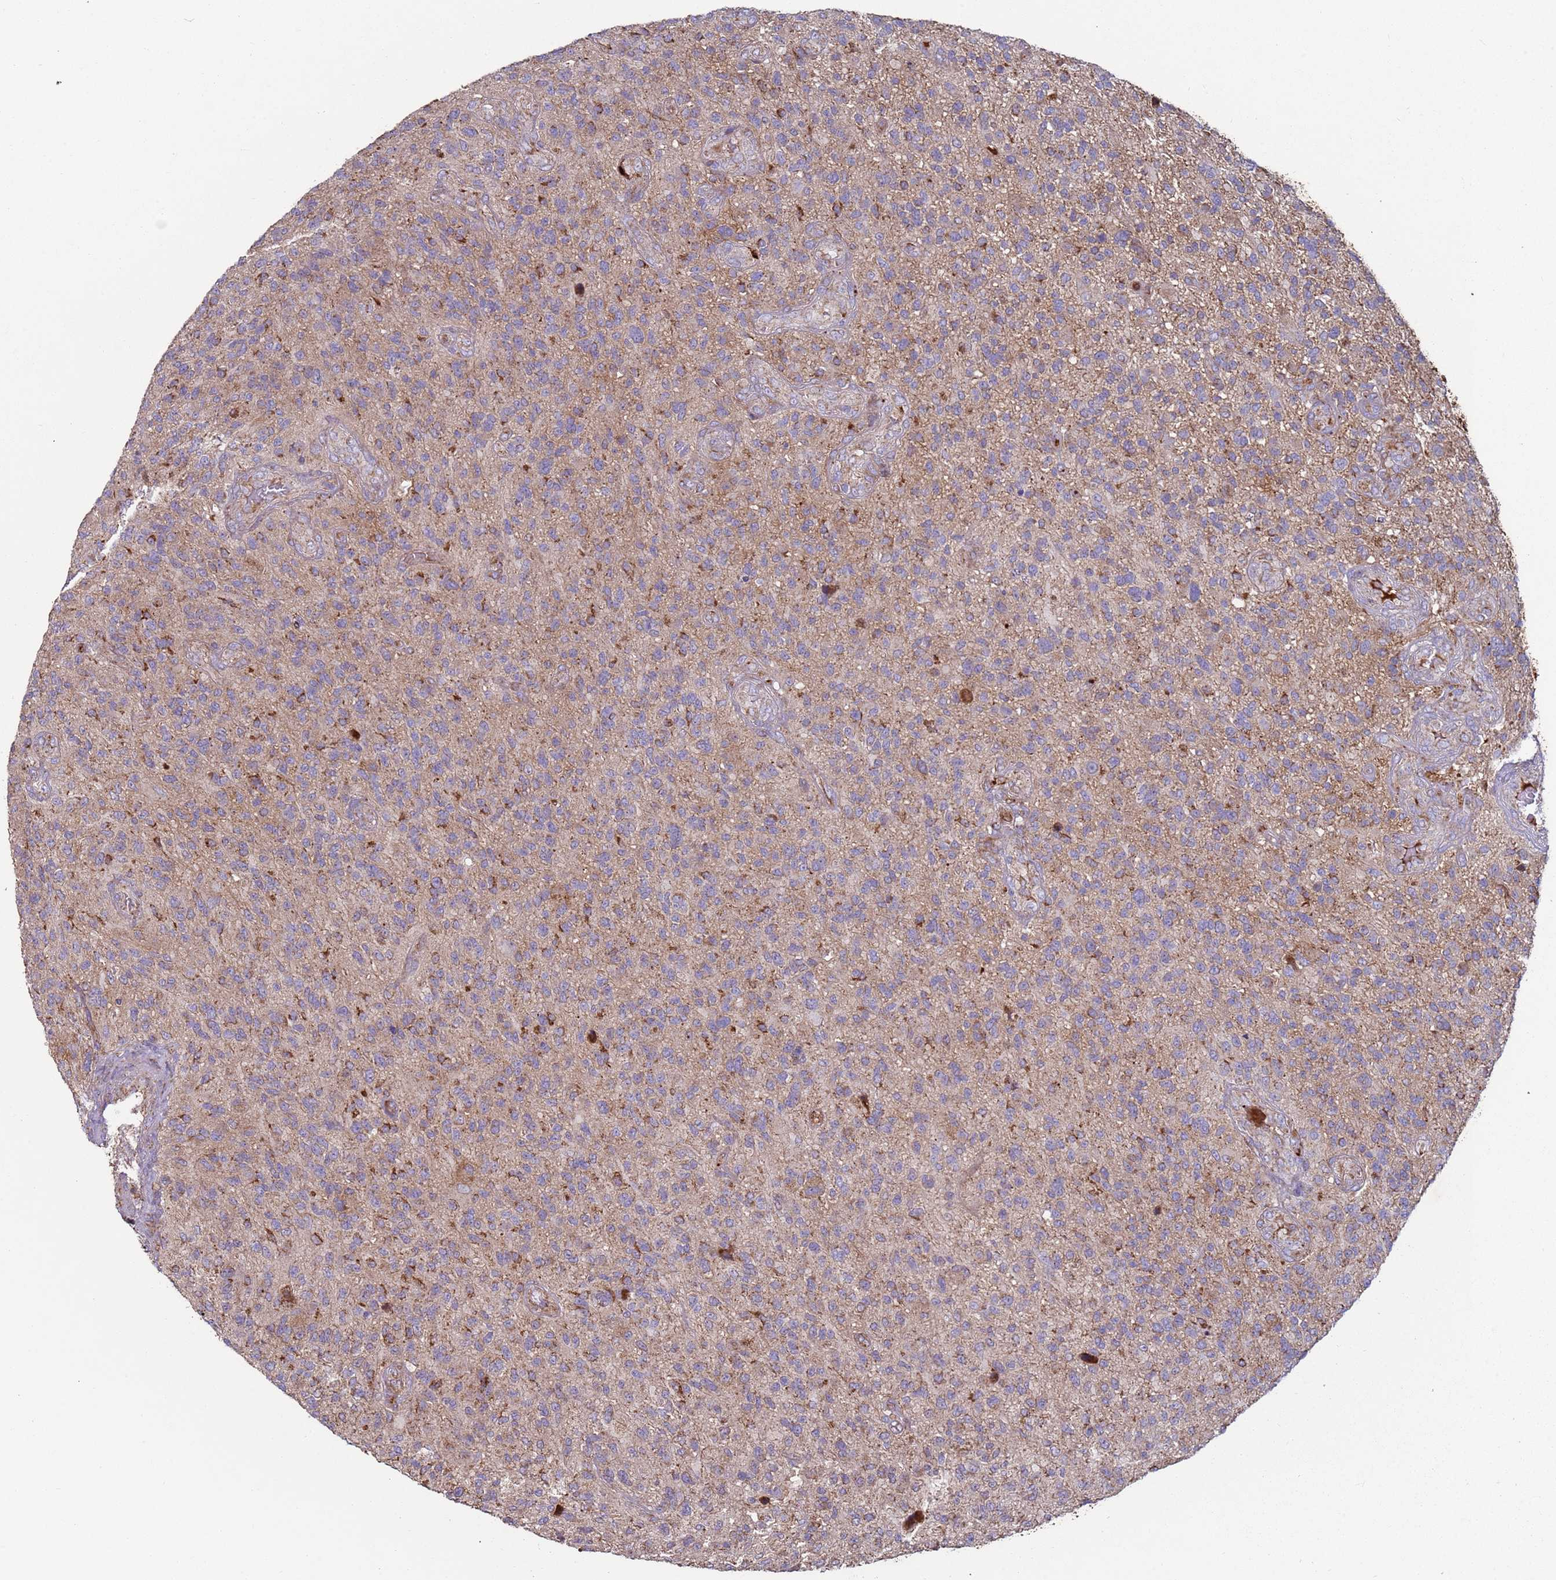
{"staining": {"intensity": "weak", "quantity": "<25%", "location": "cytoplasmic/membranous"}, "tissue": "glioma", "cell_type": "Tumor cells", "image_type": "cancer", "snomed": [{"axis": "morphology", "description": "Glioma, malignant, High grade"}, {"axis": "topography", "description": "Brain"}], "caption": "A photomicrograph of malignant glioma (high-grade) stained for a protein displays no brown staining in tumor cells.", "gene": "FBXO33", "patient": {"sex": "male", "age": 47}}